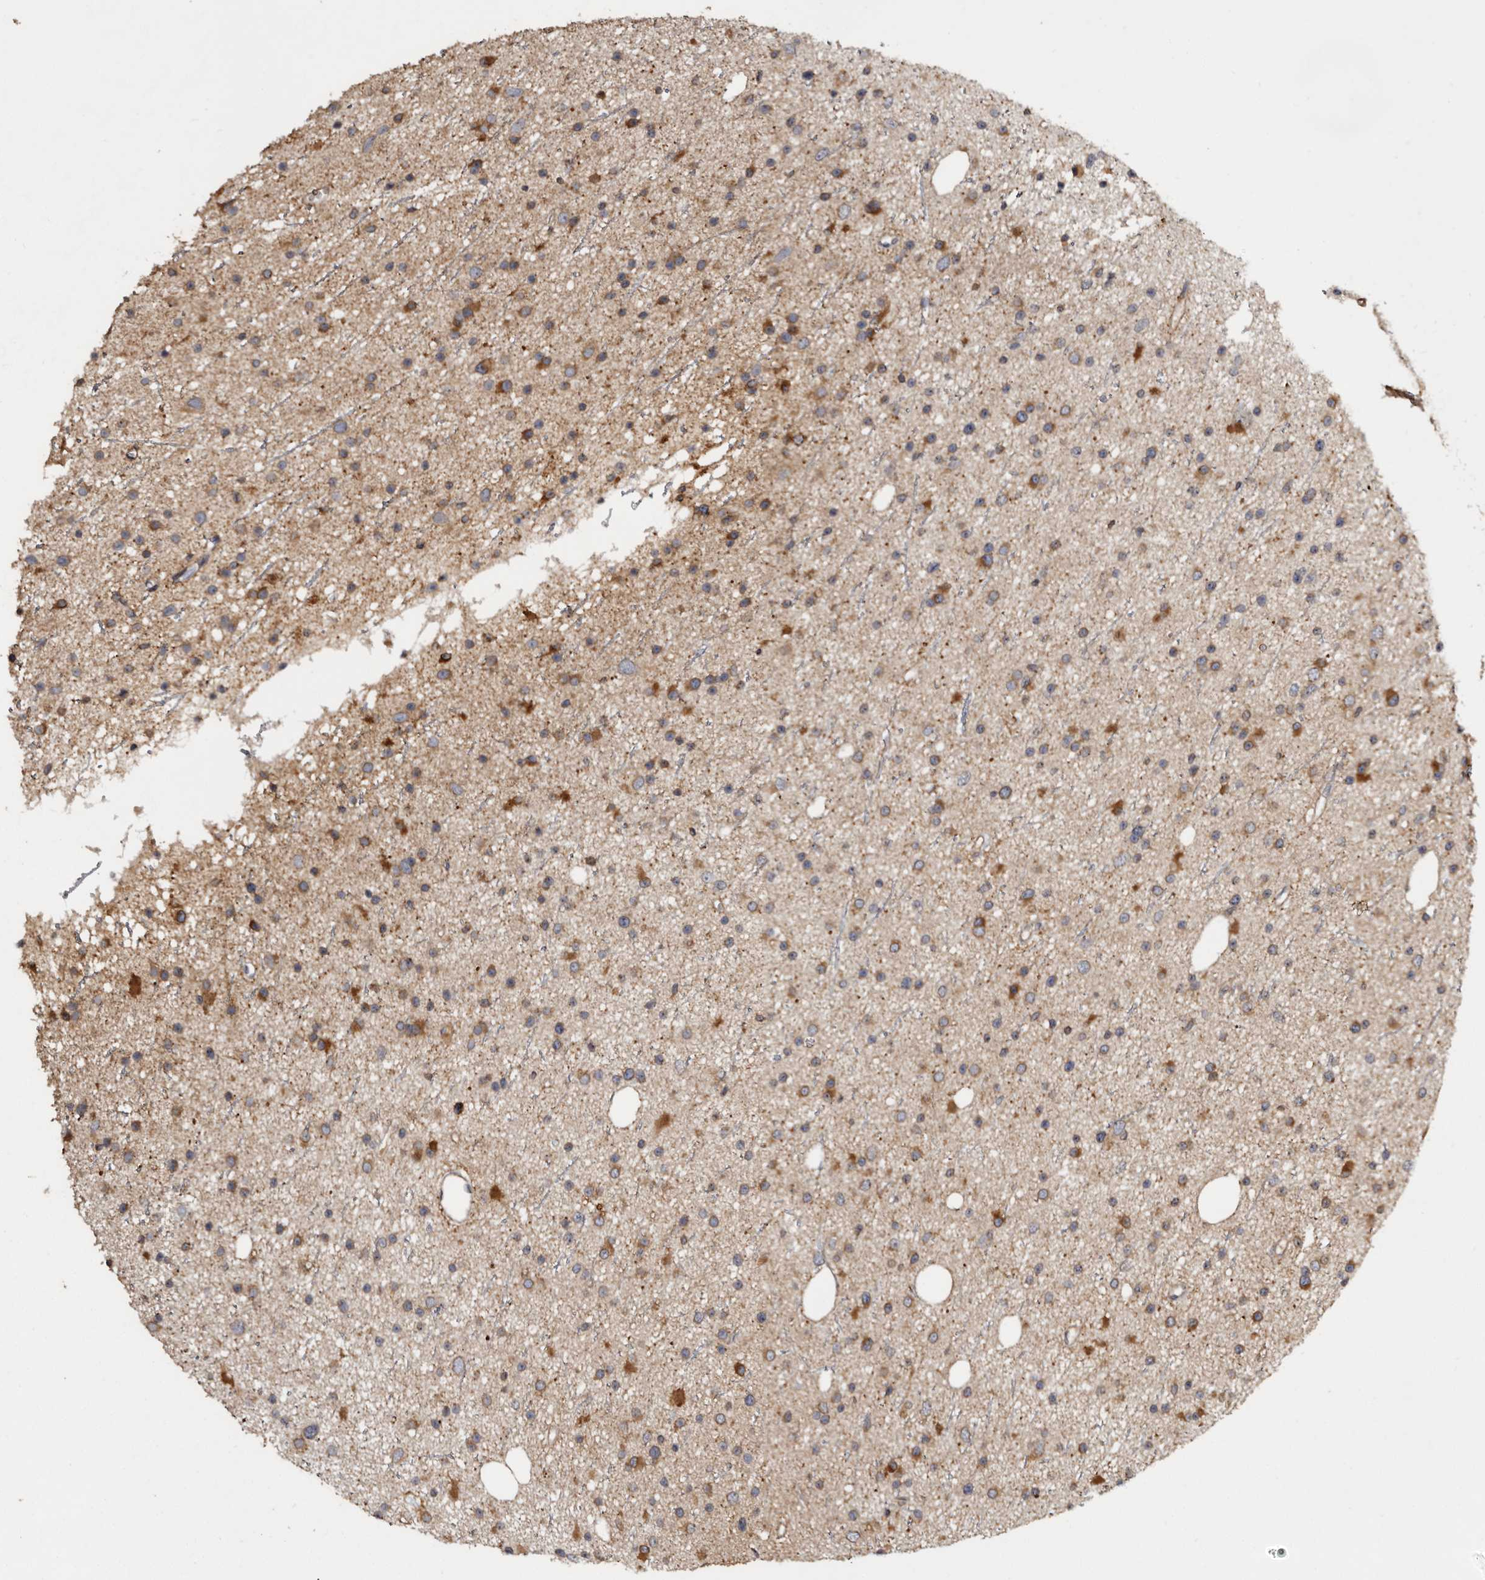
{"staining": {"intensity": "strong", "quantity": "<25%", "location": "cytoplasmic/membranous"}, "tissue": "glioma", "cell_type": "Tumor cells", "image_type": "cancer", "snomed": [{"axis": "morphology", "description": "Glioma, malignant, Low grade"}, {"axis": "topography", "description": "Cerebral cortex"}], "caption": "DAB immunohistochemical staining of human glioma exhibits strong cytoplasmic/membranous protein expression in approximately <25% of tumor cells.", "gene": "INKA2", "patient": {"sex": "female", "age": 39}}